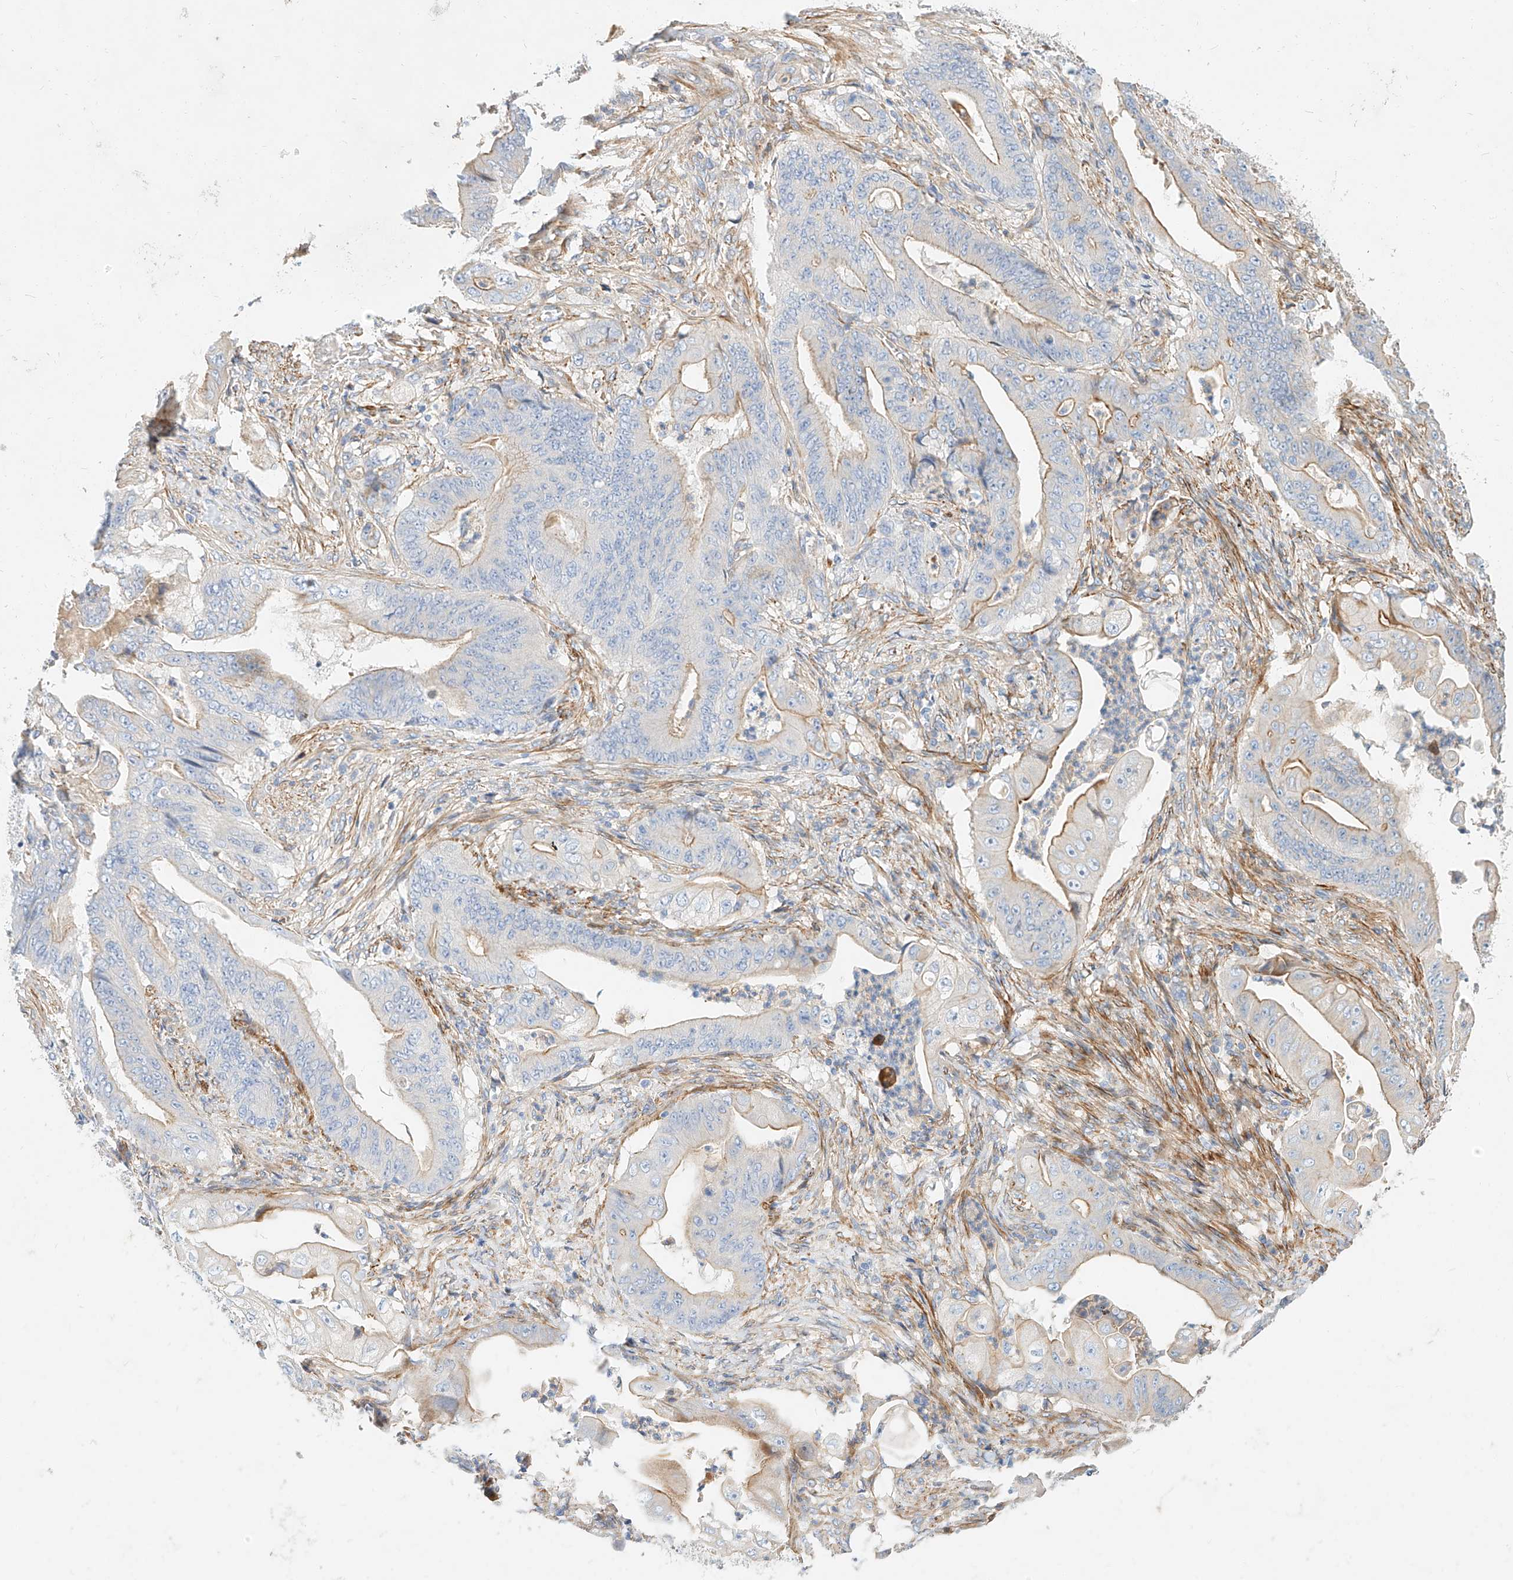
{"staining": {"intensity": "weak", "quantity": "<25%", "location": "cytoplasmic/membranous"}, "tissue": "stomach cancer", "cell_type": "Tumor cells", "image_type": "cancer", "snomed": [{"axis": "morphology", "description": "Adenocarcinoma, NOS"}, {"axis": "topography", "description": "Stomach"}], "caption": "This photomicrograph is of stomach adenocarcinoma stained with immunohistochemistry (IHC) to label a protein in brown with the nuclei are counter-stained blue. There is no staining in tumor cells.", "gene": "KCNH5", "patient": {"sex": "female", "age": 73}}